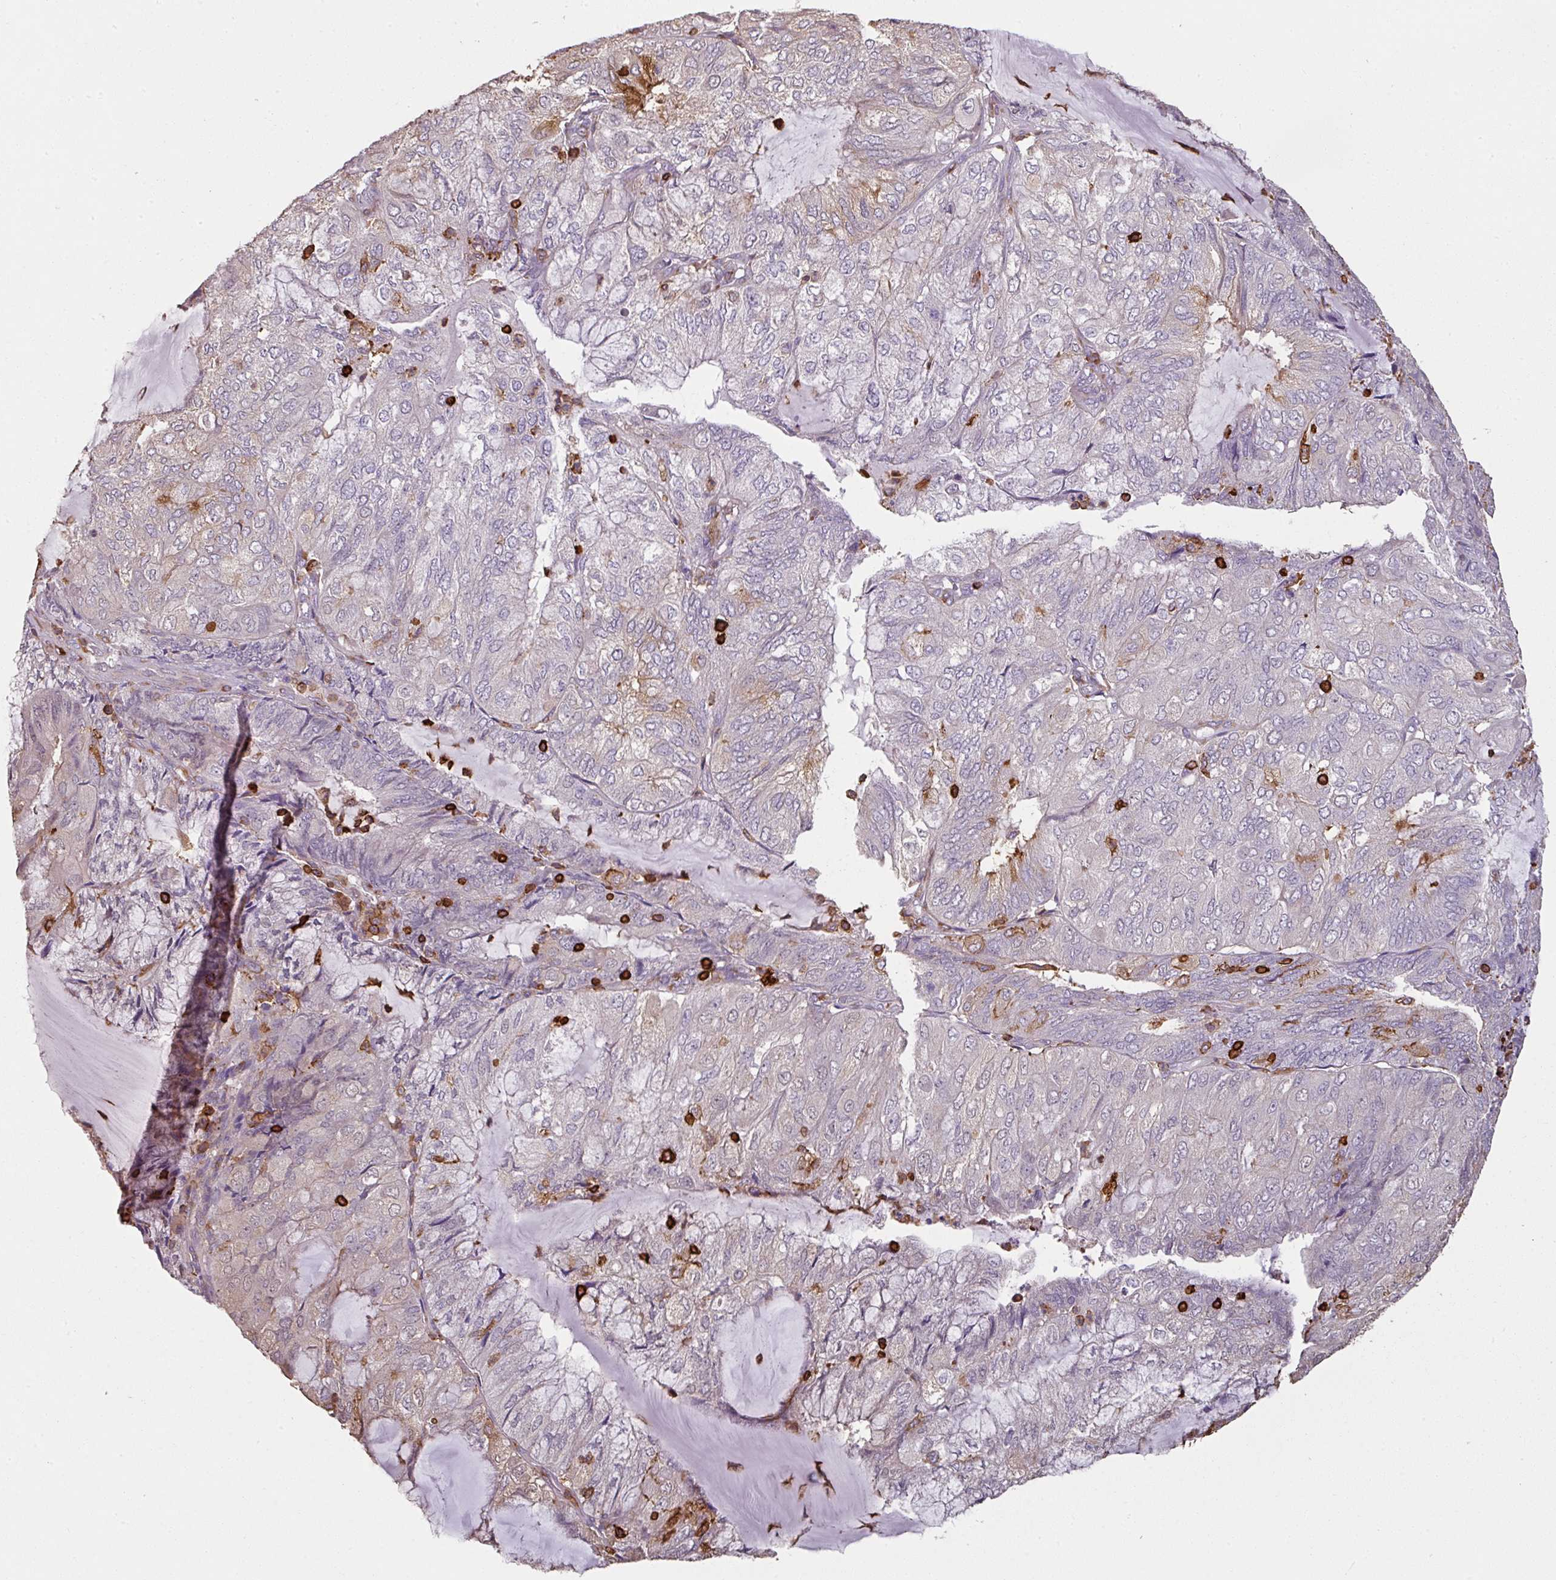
{"staining": {"intensity": "negative", "quantity": "none", "location": "none"}, "tissue": "endometrial cancer", "cell_type": "Tumor cells", "image_type": "cancer", "snomed": [{"axis": "morphology", "description": "Adenocarcinoma, NOS"}, {"axis": "topography", "description": "Endometrium"}], "caption": "IHC photomicrograph of endometrial adenocarcinoma stained for a protein (brown), which demonstrates no positivity in tumor cells.", "gene": "OLFML2B", "patient": {"sex": "female", "age": 81}}